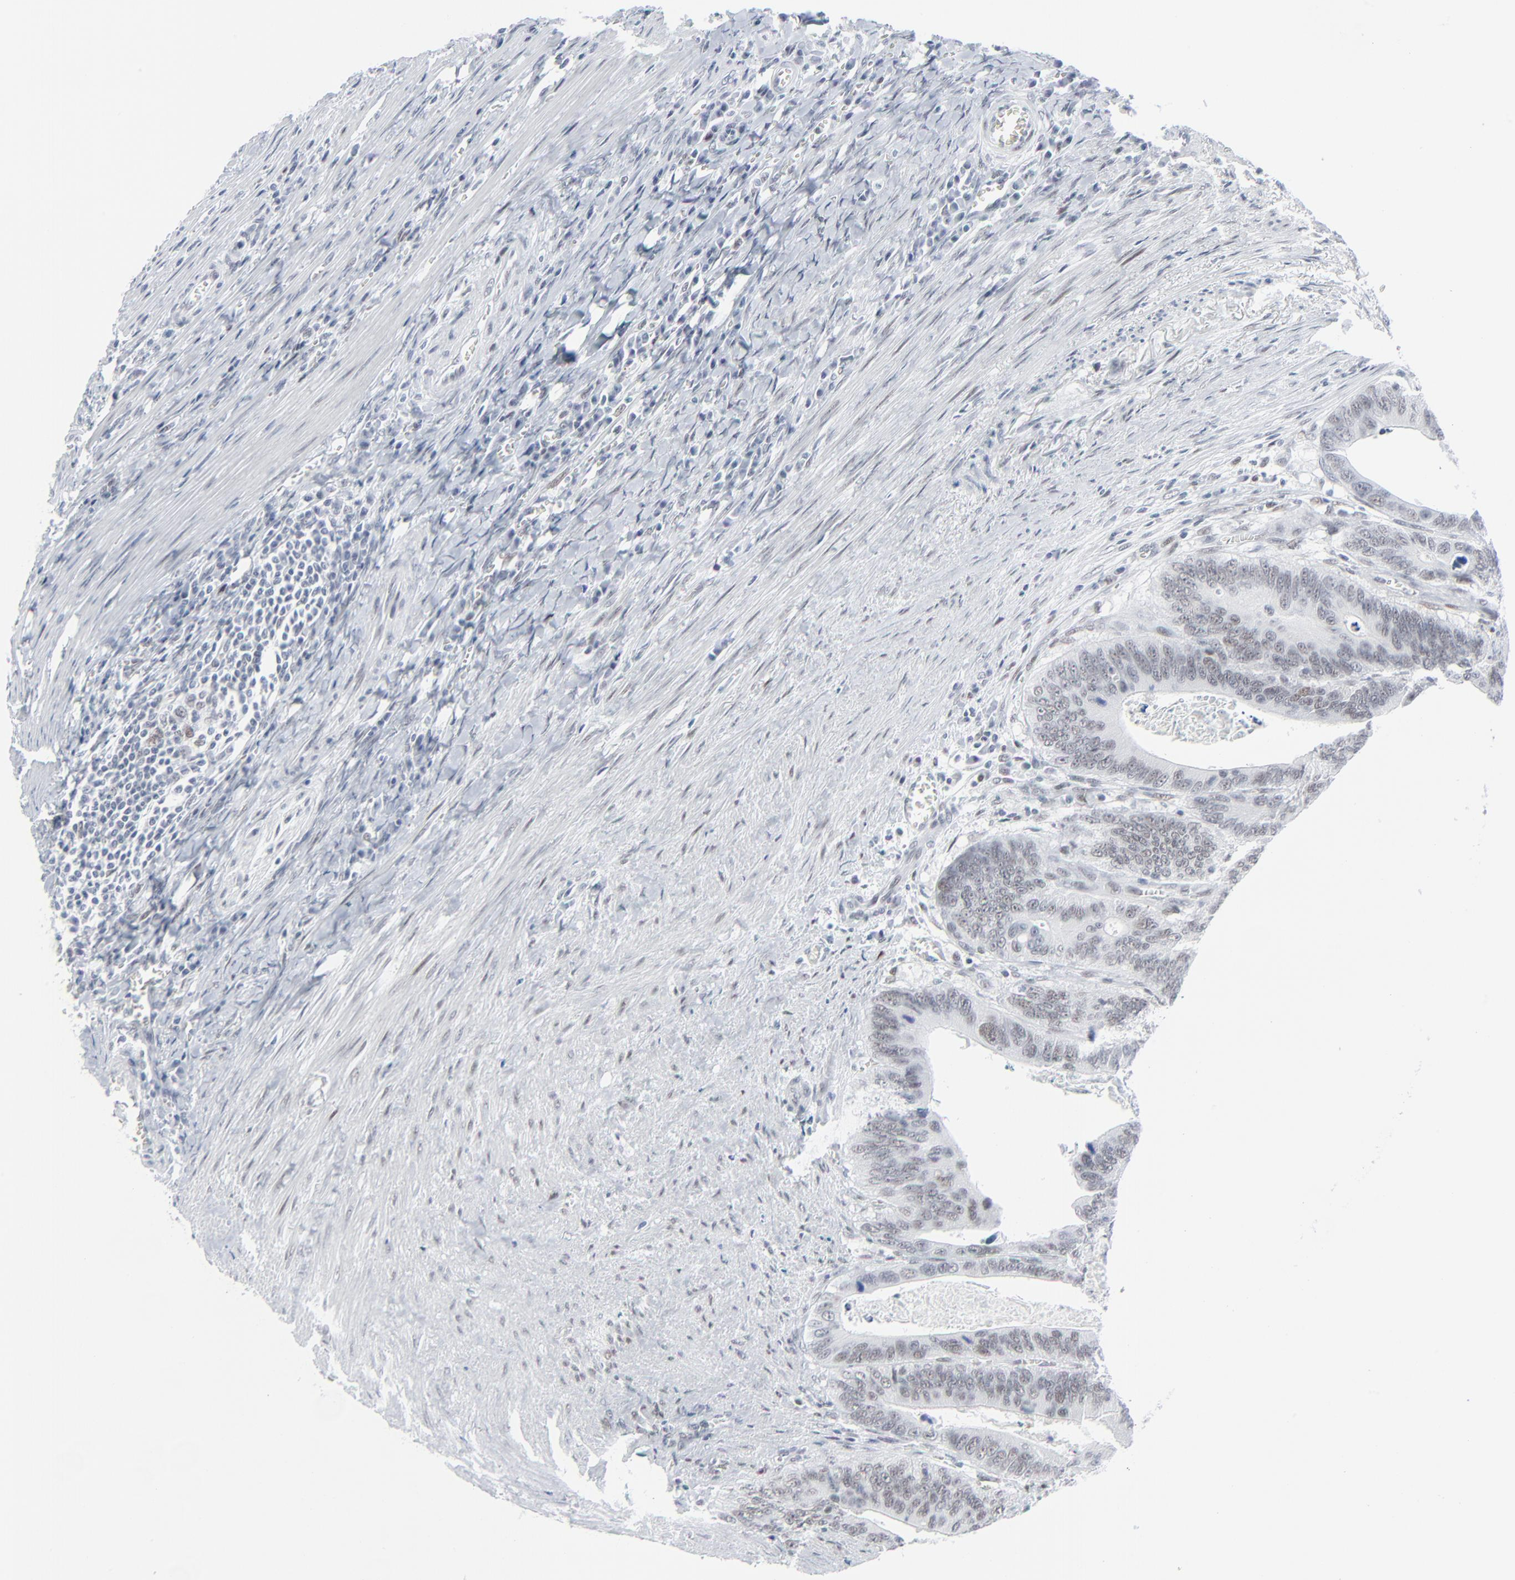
{"staining": {"intensity": "weak", "quantity": ">75%", "location": "nuclear"}, "tissue": "colorectal cancer", "cell_type": "Tumor cells", "image_type": "cancer", "snomed": [{"axis": "morphology", "description": "Adenocarcinoma, NOS"}, {"axis": "topography", "description": "Colon"}], "caption": "A brown stain labels weak nuclear positivity of a protein in human adenocarcinoma (colorectal) tumor cells.", "gene": "SIRT1", "patient": {"sex": "male", "age": 72}}